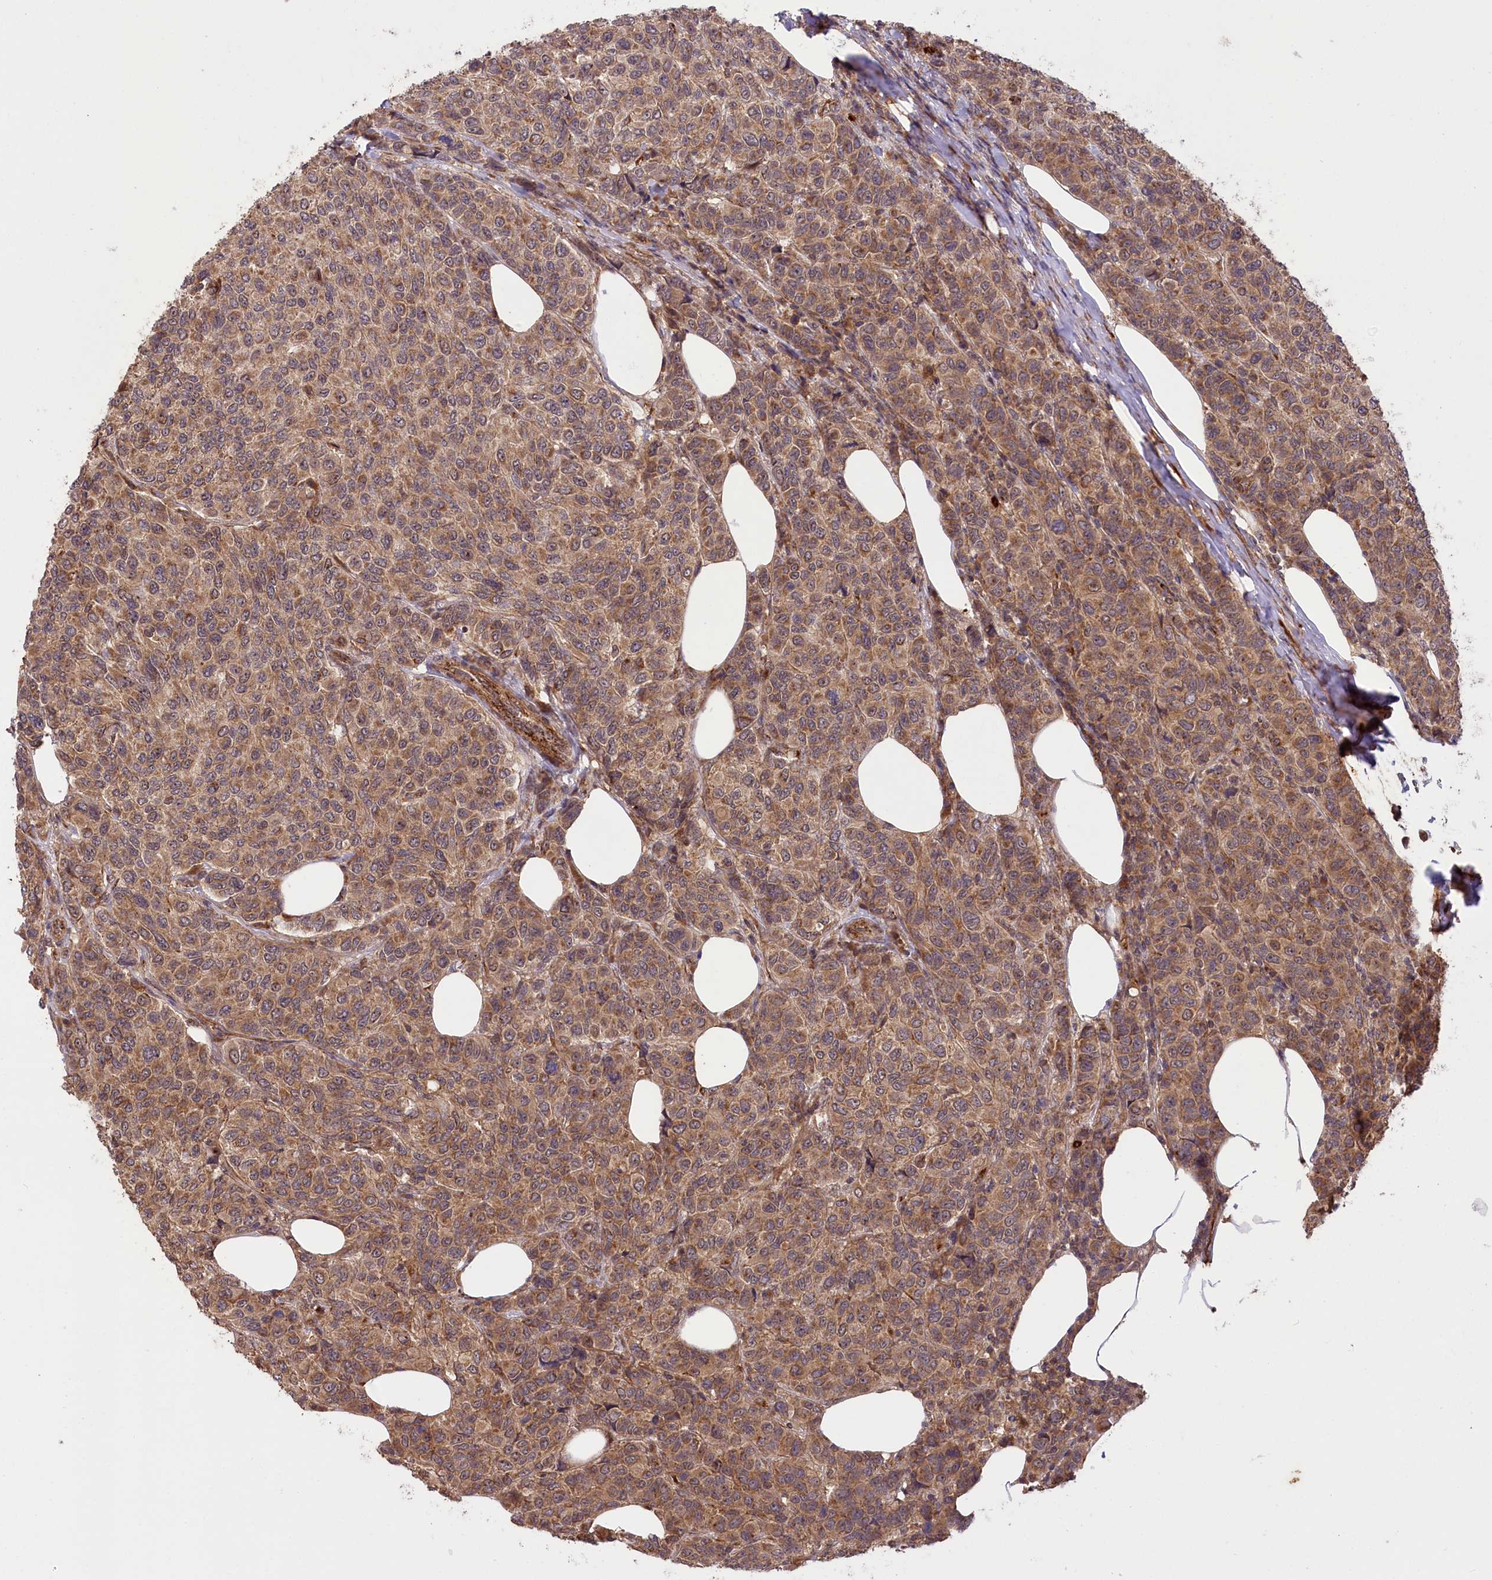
{"staining": {"intensity": "moderate", "quantity": ">75%", "location": "cytoplasmic/membranous"}, "tissue": "breast cancer", "cell_type": "Tumor cells", "image_type": "cancer", "snomed": [{"axis": "morphology", "description": "Duct carcinoma"}, {"axis": "topography", "description": "Breast"}], "caption": "Immunohistochemistry image of breast cancer stained for a protein (brown), which displays medium levels of moderate cytoplasmic/membranous expression in about >75% of tumor cells.", "gene": "CARD19", "patient": {"sex": "female", "age": 55}}